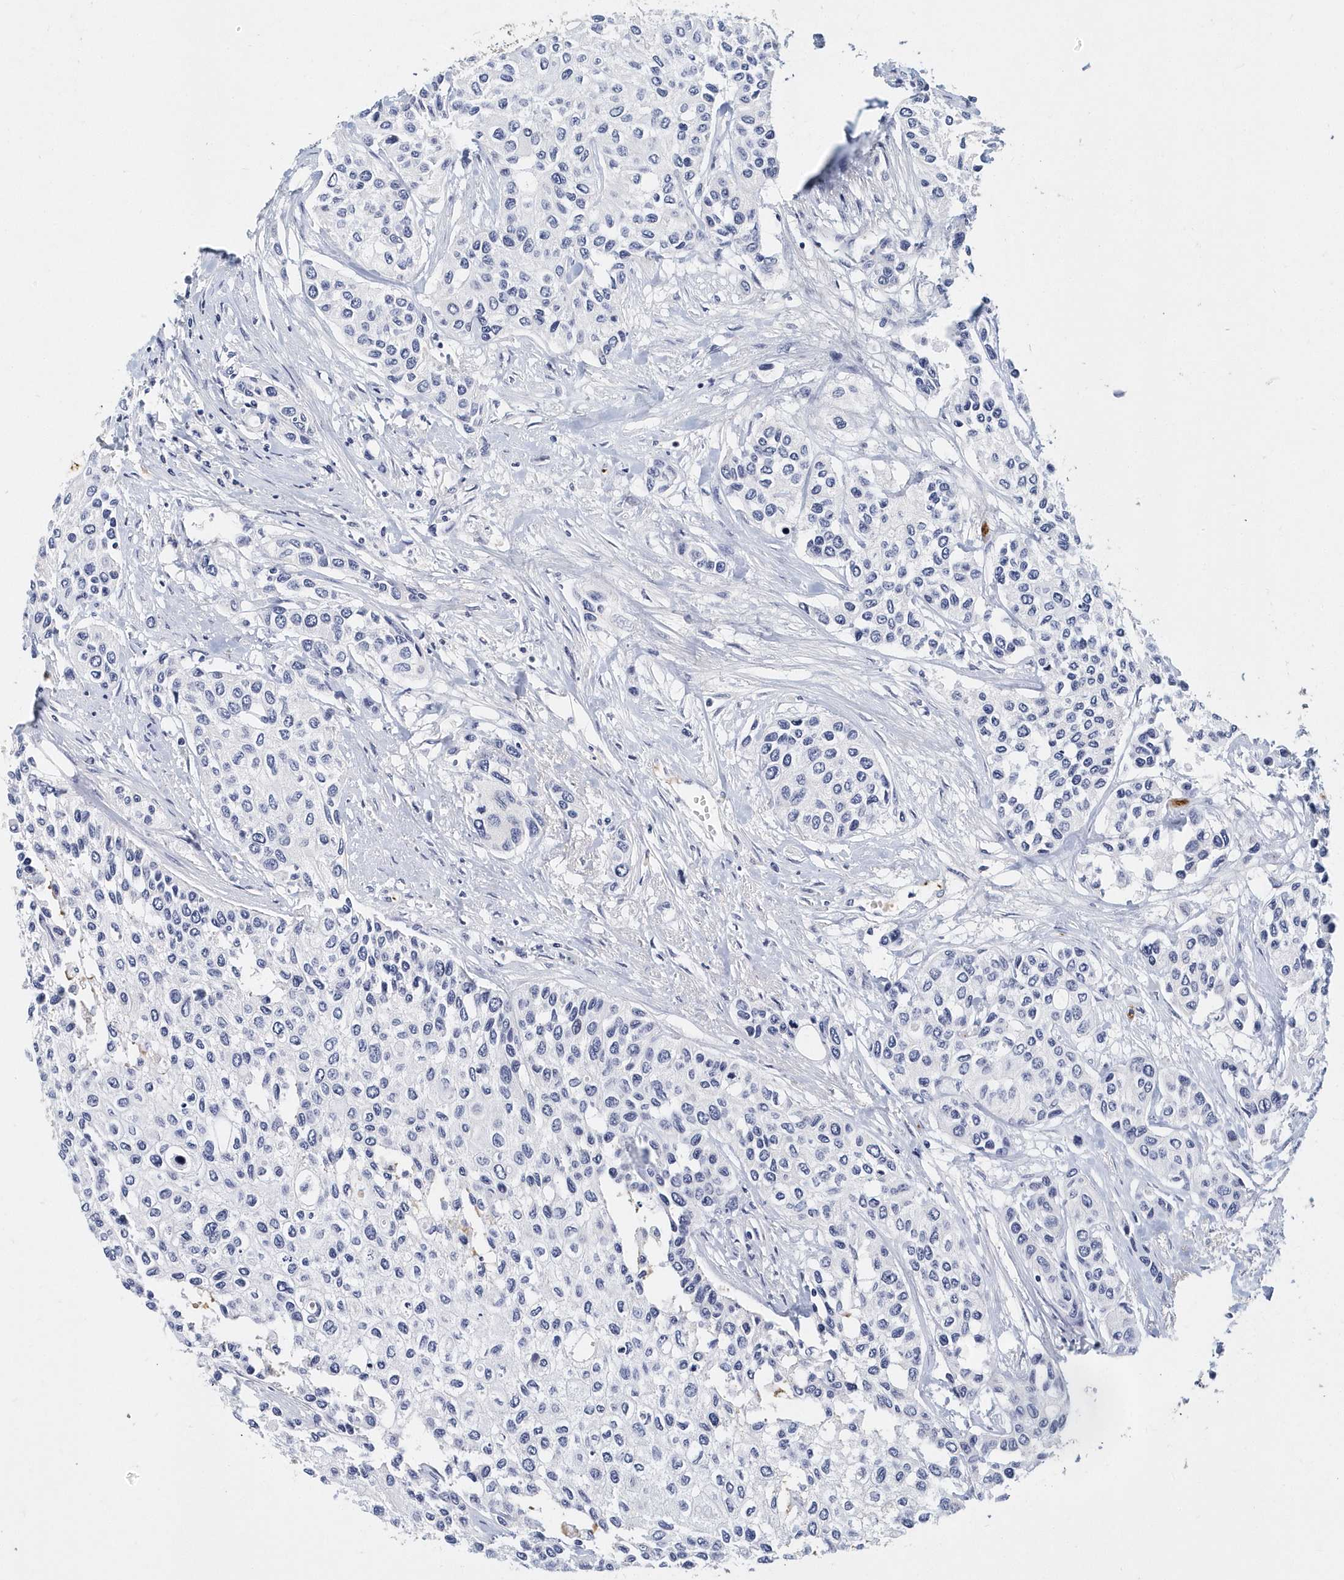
{"staining": {"intensity": "negative", "quantity": "none", "location": "none"}, "tissue": "urothelial cancer", "cell_type": "Tumor cells", "image_type": "cancer", "snomed": [{"axis": "morphology", "description": "Normal tissue, NOS"}, {"axis": "morphology", "description": "Urothelial carcinoma, High grade"}, {"axis": "topography", "description": "Vascular tissue"}, {"axis": "topography", "description": "Urinary bladder"}], "caption": "High power microscopy photomicrograph of an immunohistochemistry micrograph of urothelial carcinoma (high-grade), revealing no significant staining in tumor cells.", "gene": "ITGA2B", "patient": {"sex": "female", "age": 56}}